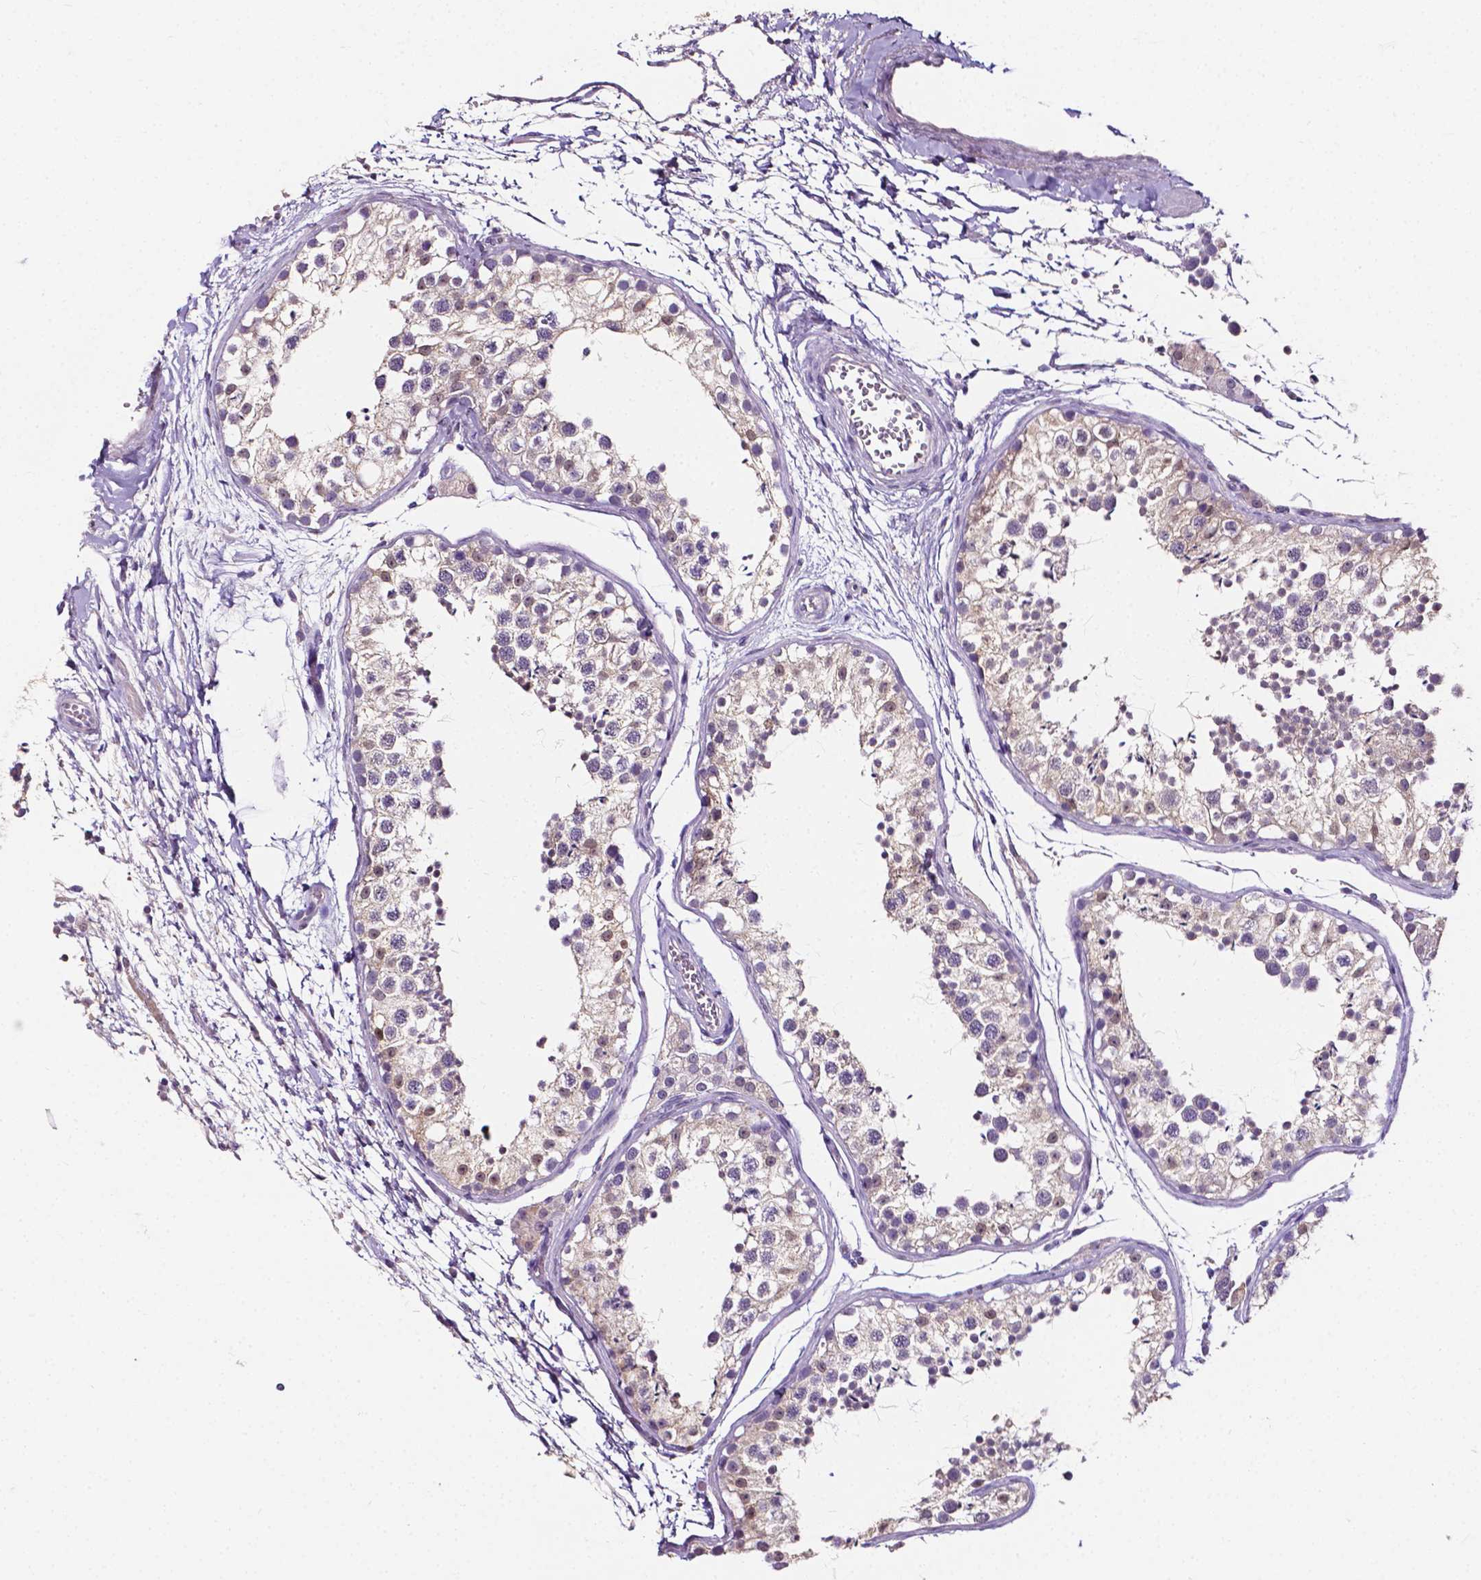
{"staining": {"intensity": "weak", "quantity": ">75%", "location": "cytoplasmic/membranous,nuclear"}, "tissue": "testis", "cell_type": "Cells in seminiferous ducts", "image_type": "normal", "snomed": [{"axis": "morphology", "description": "Normal tissue, NOS"}, {"axis": "topography", "description": "Testis"}], "caption": "This photomicrograph shows immunohistochemistry (IHC) staining of unremarkable human testis, with low weak cytoplasmic/membranous,nuclear staining in approximately >75% of cells in seminiferous ducts.", "gene": "PSAT1", "patient": {"sex": "male", "age": 29}}